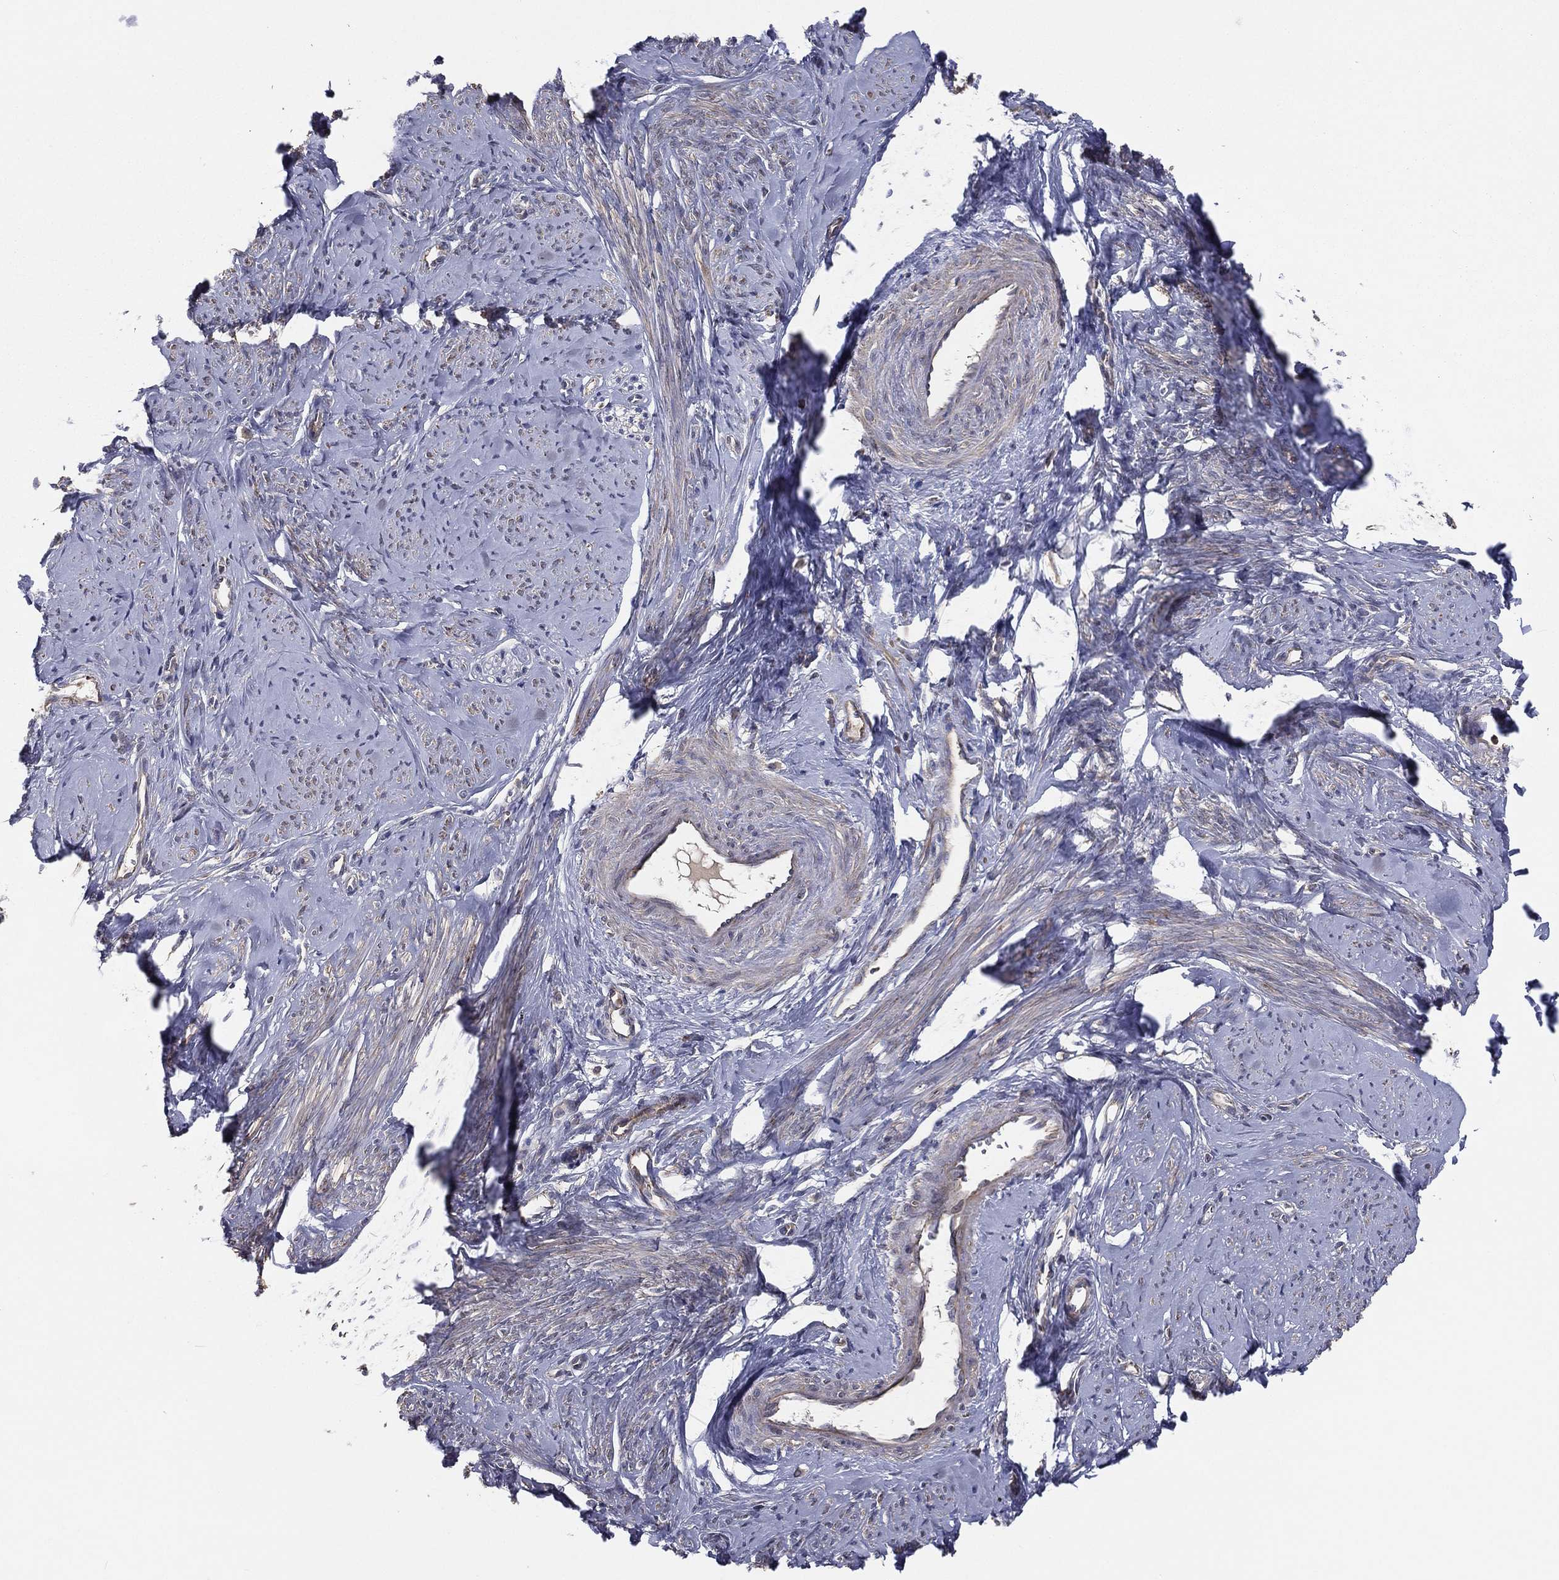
{"staining": {"intensity": "moderate", "quantity": "<25%", "location": "cytoplasmic/membranous"}, "tissue": "smooth muscle", "cell_type": "Smooth muscle cells", "image_type": "normal", "snomed": [{"axis": "morphology", "description": "Normal tissue, NOS"}, {"axis": "topography", "description": "Smooth muscle"}], "caption": "A photomicrograph showing moderate cytoplasmic/membranous staining in approximately <25% of smooth muscle cells in normal smooth muscle, as visualized by brown immunohistochemical staining.", "gene": "EIF2B5", "patient": {"sex": "female", "age": 48}}